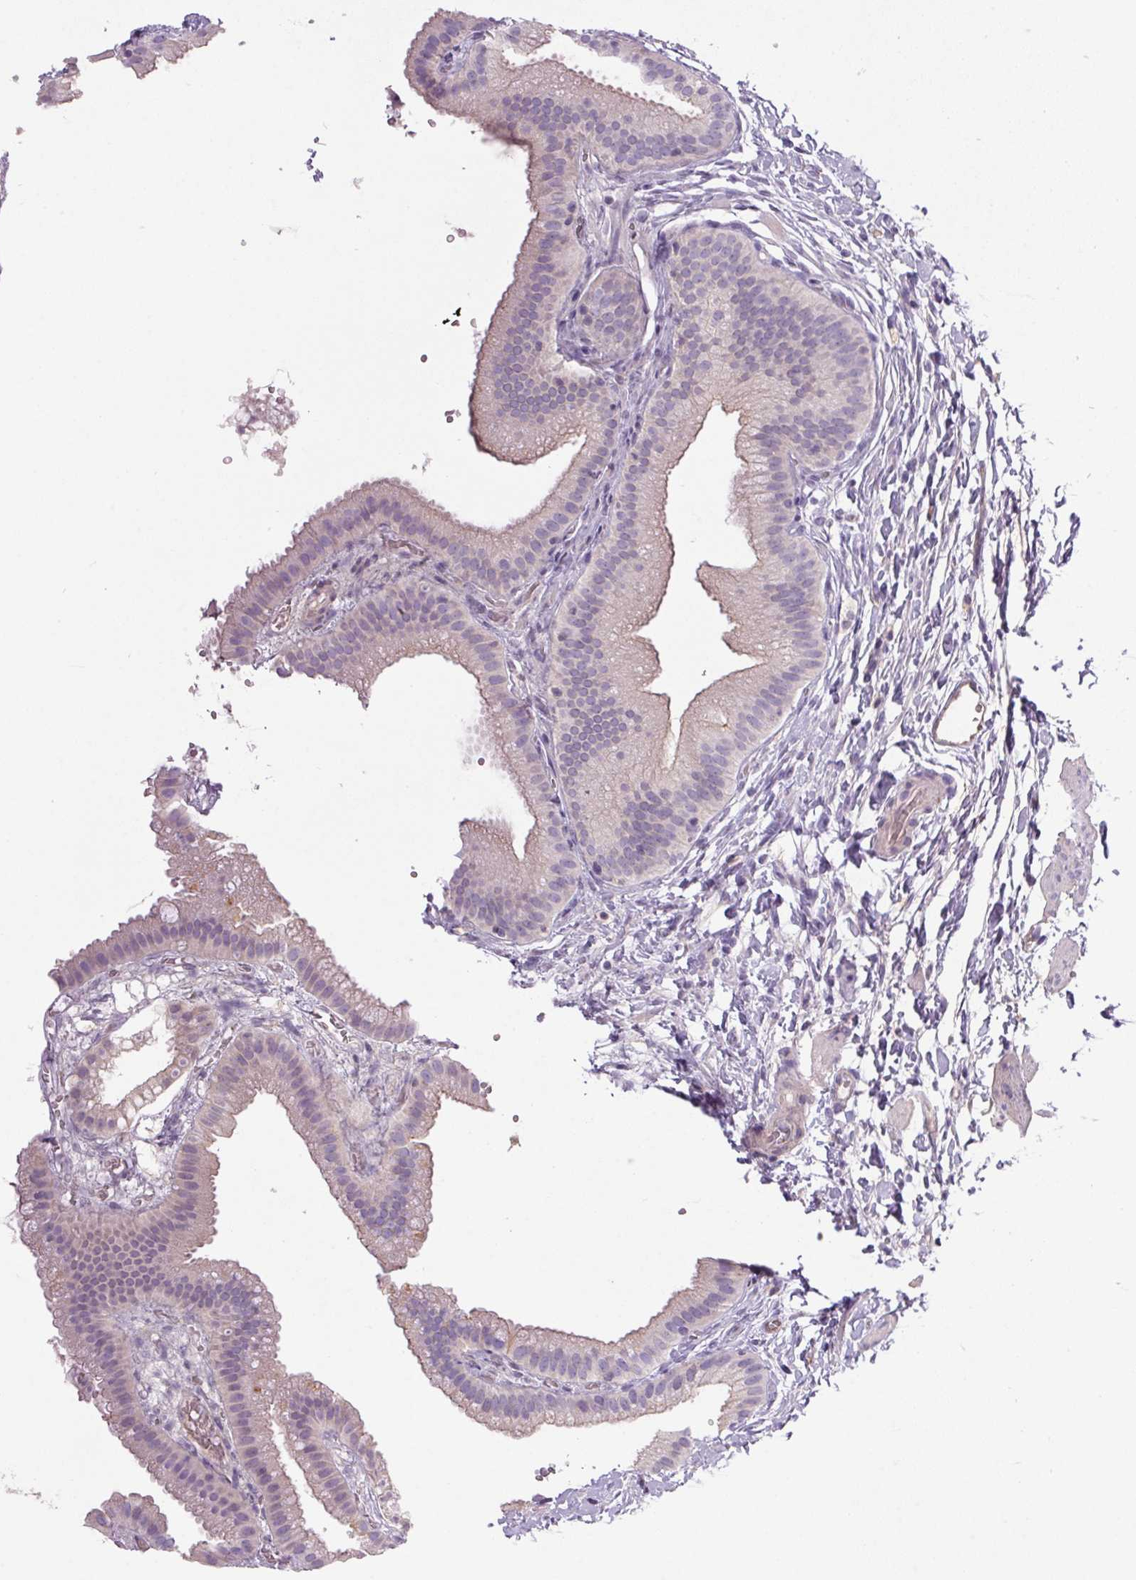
{"staining": {"intensity": "weak", "quantity": "<25%", "location": "cytoplasmic/membranous"}, "tissue": "gallbladder", "cell_type": "Glandular cells", "image_type": "normal", "snomed": [{"axis": "morphology", "description": "Normal tissue, NOS"}, {"axis": "topography", "description": "Gallbladder"}], "caption": "Immunohistochemistry (IHC) of benign gallbladder exhibits no positivity in glandular cells.", "gene": "APOC4", "patient": {"sex": "female", "age": 63}}